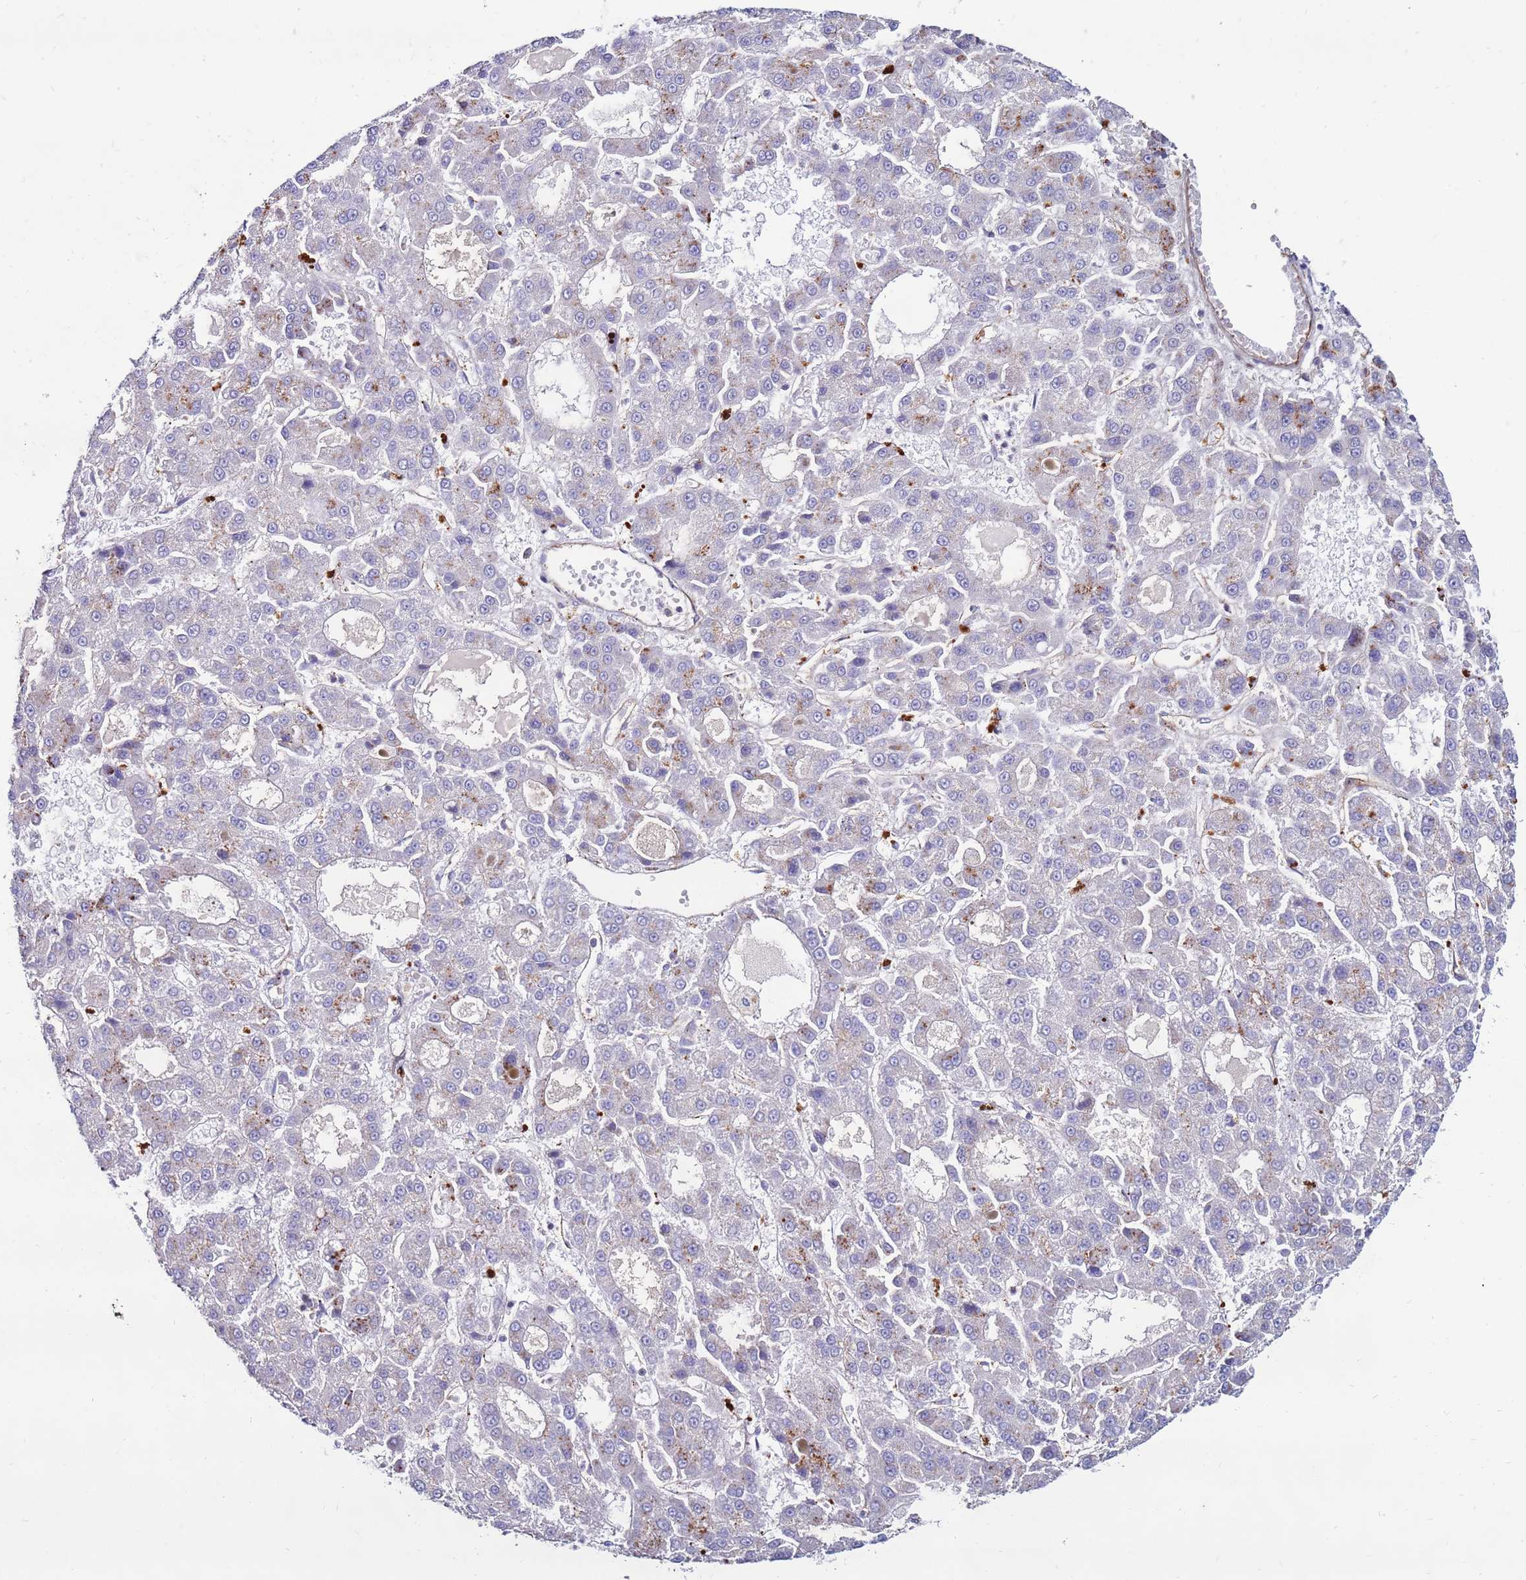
{"staining": {"intensity": "weak", "quantity": "<25%", "location": "cytoplasmic/membranous"}, "tissue": "liver cancer", "cell_type": "Tumor cells", "image_type": "cancer", "snomed": [{"axis": "morphology", "description": "Carcinoma, Hepatocellular, NOS"}, {"axis": "topography", "description": "Liver"}], "caption": "The immunohistochemistry (IHC) micrograph has no significant staining in tumor cells of liver hepatocellular carcinoma tissue. (Stains: DAB immunohistochemistry with hematoxylin counter stain, Microscopy: brightfield microscopy at high magnification).", "gene": "CLEC4M", "patient": {"sex": "male", "age": 70}}